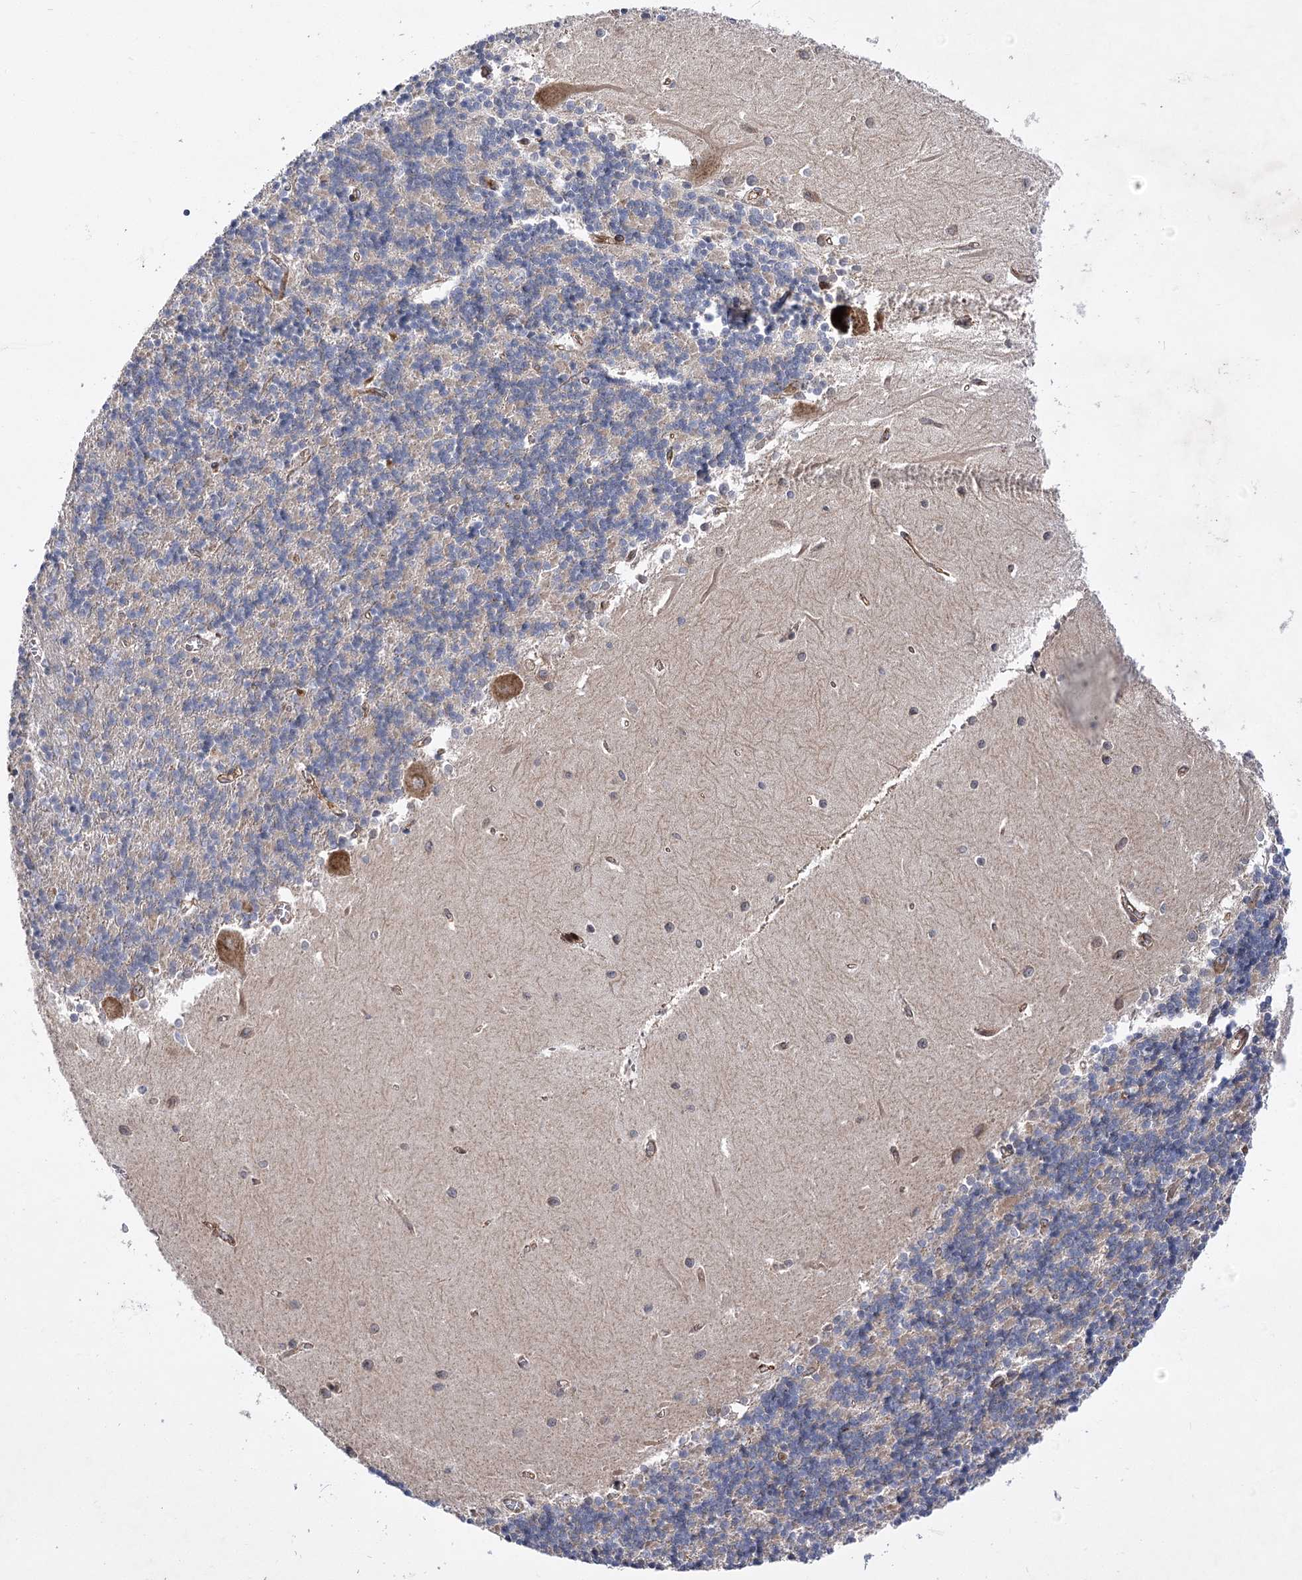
{"staining": {"intensity": "negative", "quantity": "none", "location": "none"}, "tissue": "cerebellum", "cell_type": "Cells in granular layer", "image_type": "normal", "snomed": [{"axis": "morphology", "description": "Normal tissue, NOS"}, {"axis": "topography", "description": "Cerebellum"}], "caption": "The IHC image has no significant staining in cells in granular layer of cerebellum. (Brightfield microscopy of DAB immunohistochemistry (IHC) at high magnification).", "gene": "ARHGAP31", "patient": {"sex": "male", "age": 37}}